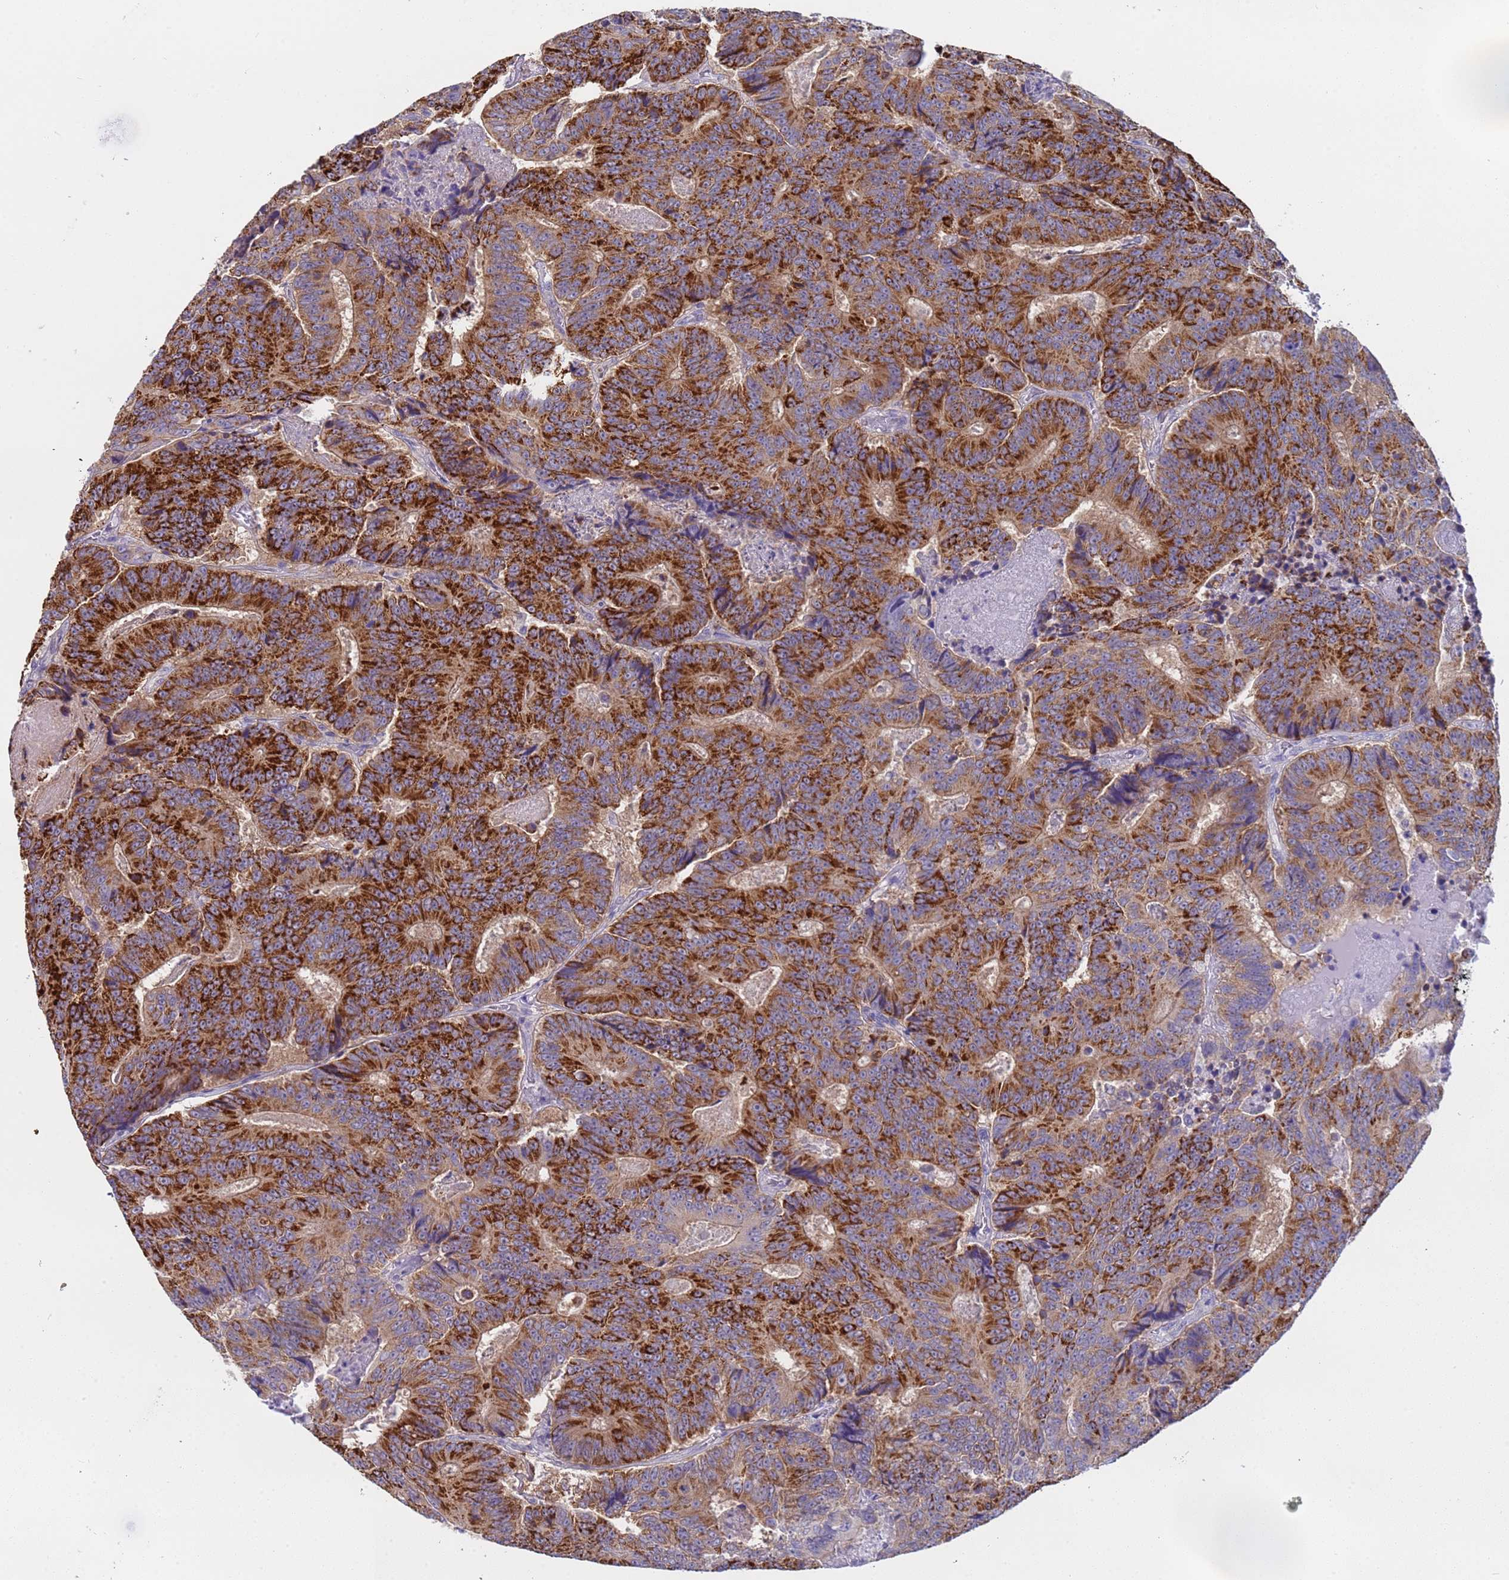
{"staining": {"intensity": "strong", "quantity": ">75%", "location": "cytoplasmic/membranous"}, "tissue": "colorectal cancer", "cell_type": "Tumor cells", "image_type": "cancer", "snomed": [{"axis": "morphology", "description": "Adenocarcinoma, NOS"}, {"axis": "topography", "description": "Colon"}], "caption": "IHC staining of colorectal cancer (adenocarcinoma), which exhibits high levels of strong cytoplasmic/membranous staining in about >75% of tumor cells indicating strong cytoplasmic/membranous protein expression. The staining was performed using DAB (brown) for protein detection and nuclei were counterstained in hematoxylin (blue).", "gene": "CAPN7", "patient": {"sex": "male", "age": 83}}